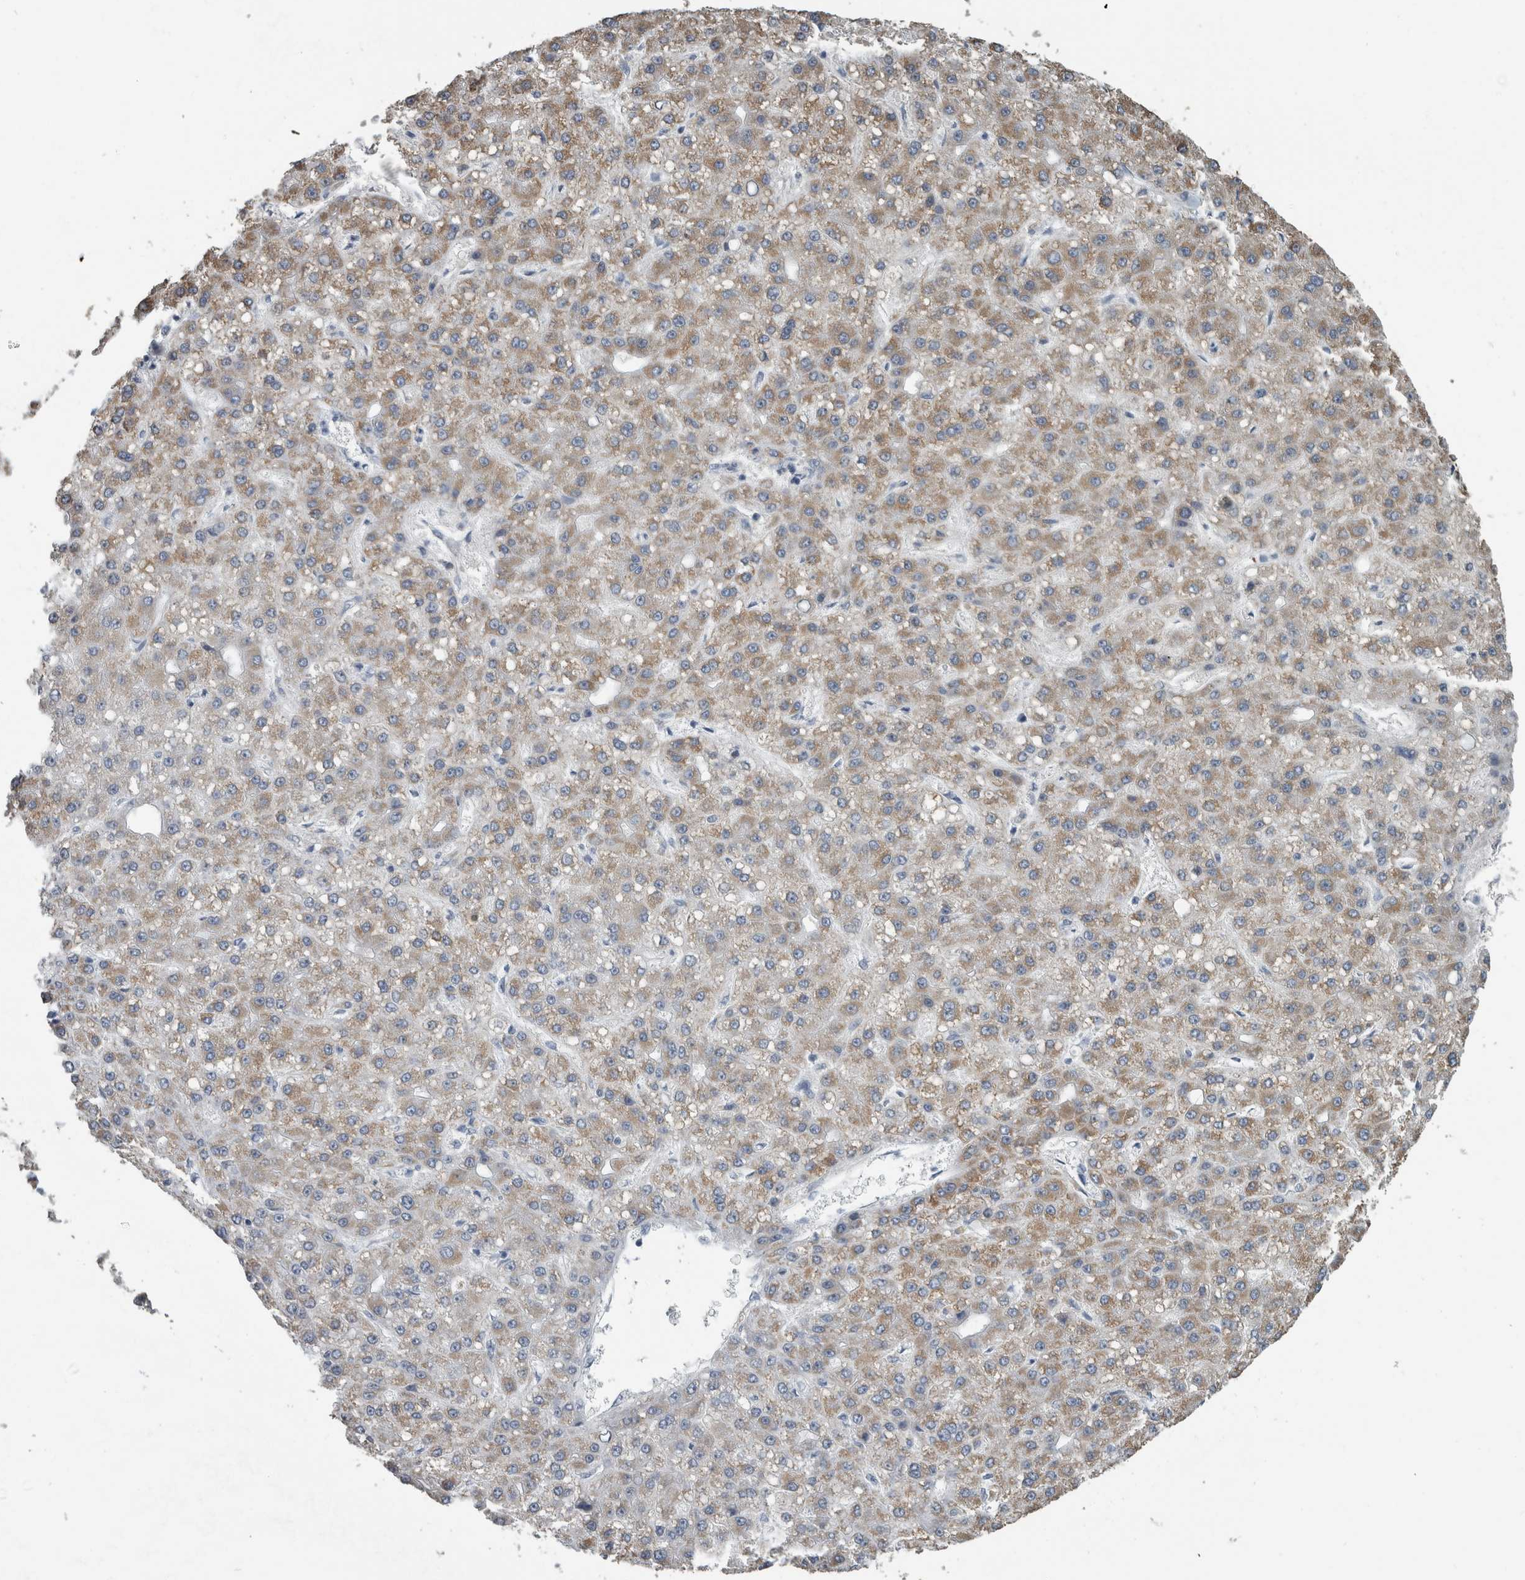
{"staining": {"intensity": "moderate", "quantity": "25%-75%", "location": "cytoplasmic/membranous"}, "tissue": "liver cancer", "cell_type": "Tumor cells", "image_type": "cancer", "snomed": [{"axis": "morphology", "description": "Carcinoma, Hepatocellular, NOS"}, {"axis": "topography", "description": "Liver"}], "caption": "Liver hepatocellular carcinoma stained with DAB (3,3'-diaminobenzidine) IHC displays medium levels of moderate cytoplasmic/membranous positivity in about 25%-75% of tumor cells.", "gene": "ACSF2", "patient": {"sex": "male", "age": 67}}